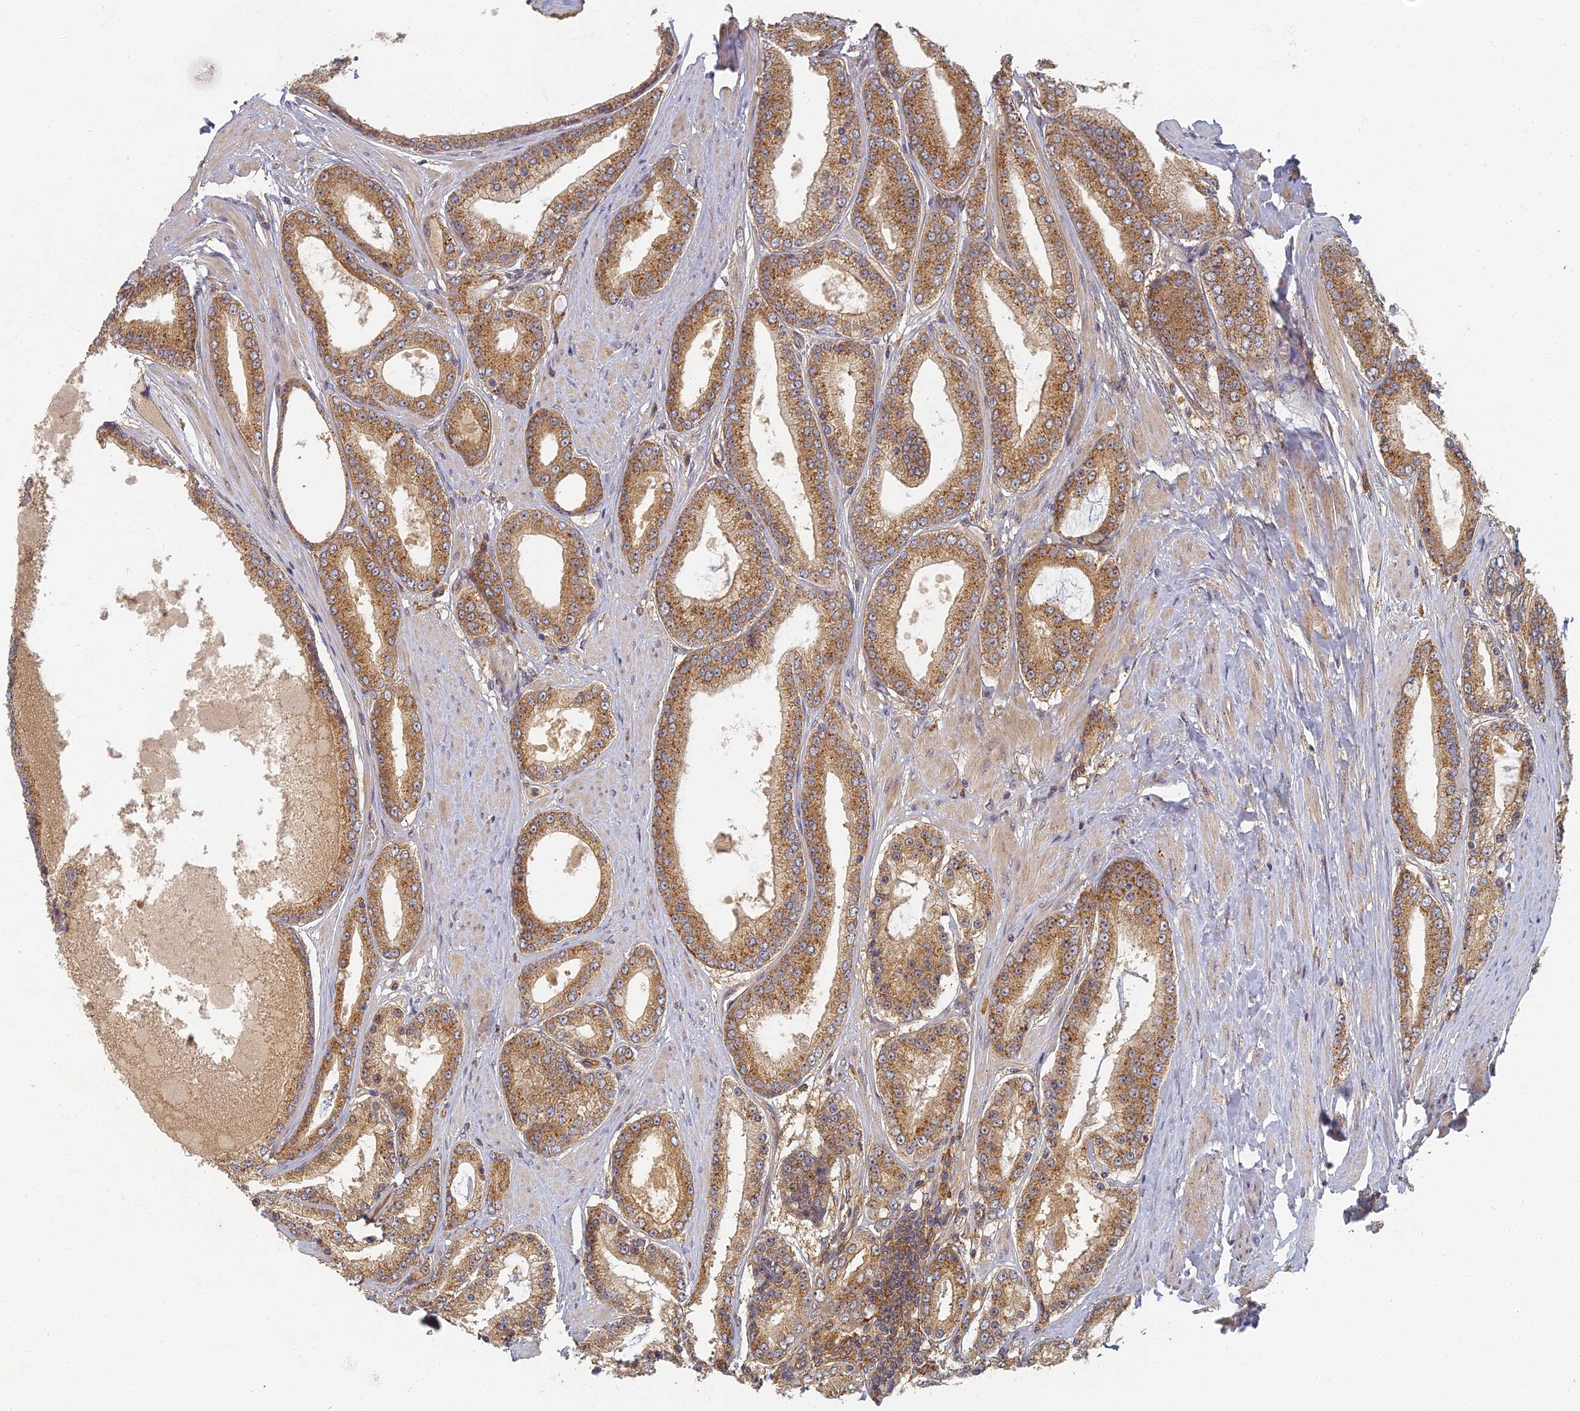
{"staining": {"intensity": "moderate", "quantity": ">75%", "location": "cytoplasmic/membranous"}, "tissue": "prostate cancer", "cell_type": "Tumor cells", "image_type": "cancer", "snomed": [{"axis": "morphology", "description": "Adenocarcinoma, High grade"}, {"axis": "topography", "description": "Prostate"}], "caption": "Prostate cancer (high-grade adenocarcinoma) tissue shows moderate cytoplasmic/membranous positivity in approximately >75% of tumor cells (Stains: DAB in brown, nuclei in blue, Microscopy: brightfield microscopy at high magnification).", "gene": "INO80D", "patient": {"sex": "male", "age": 59}}